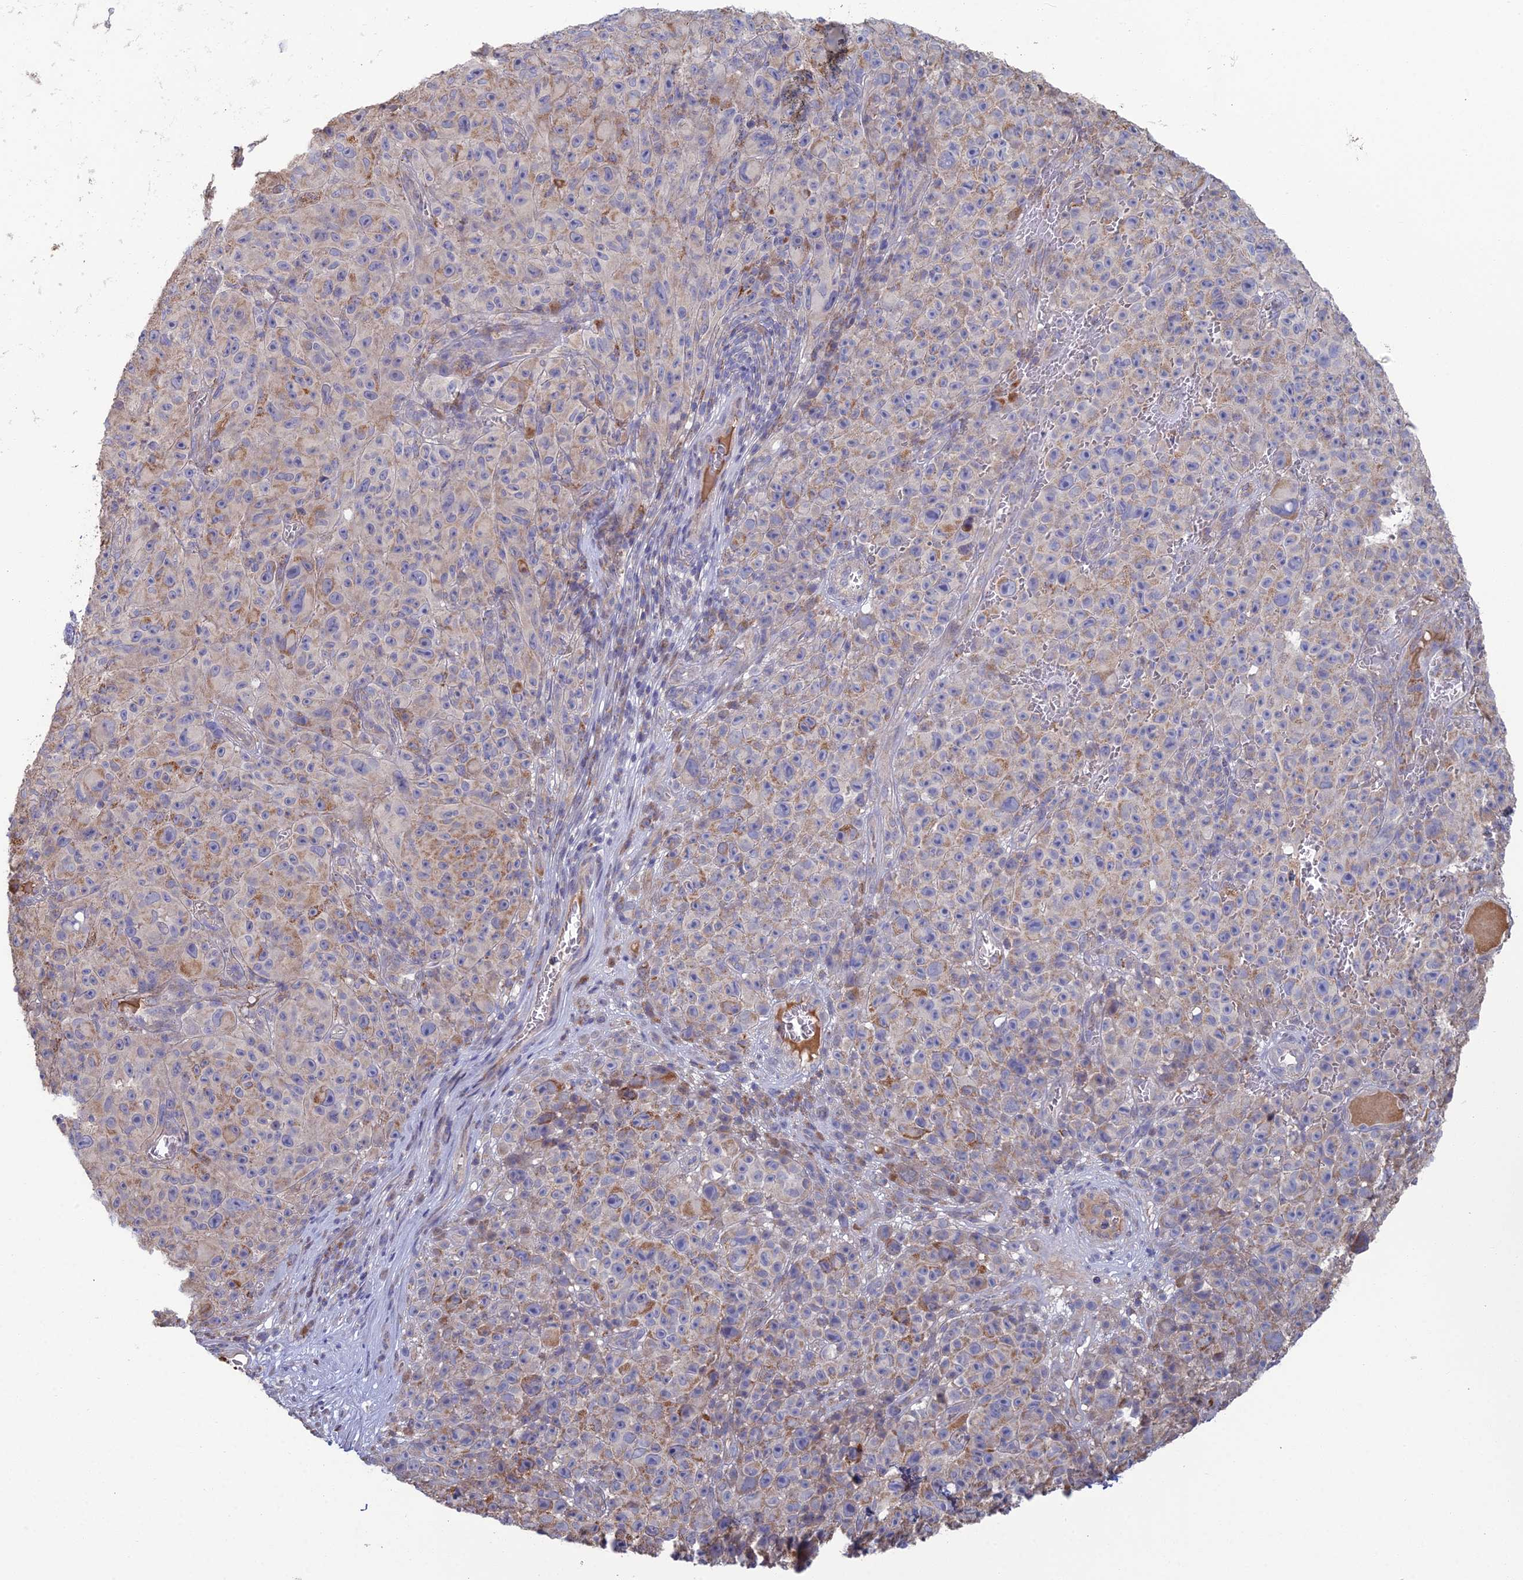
{"staining": {"intensity": "weak", "quantity": "25%-75%", "location": "cytoplasmic/membranous"}, "tissue": "melanoma", "cell_type": "Tumor cells", "image_type": "cancer", "snomed": [{"axis": "morphology", "description": "Malignant melanoma, NOS"}, {"axis": "topography", "description": "Skin"}], "caption": "IHC (DAB) staining of melanoma reveals weak cytoplasmic/membranous protein staining in approximately 25%-75% of tumor cells.", "gene": "ARL16", "patient": {"sex": "female", "age": 82}}